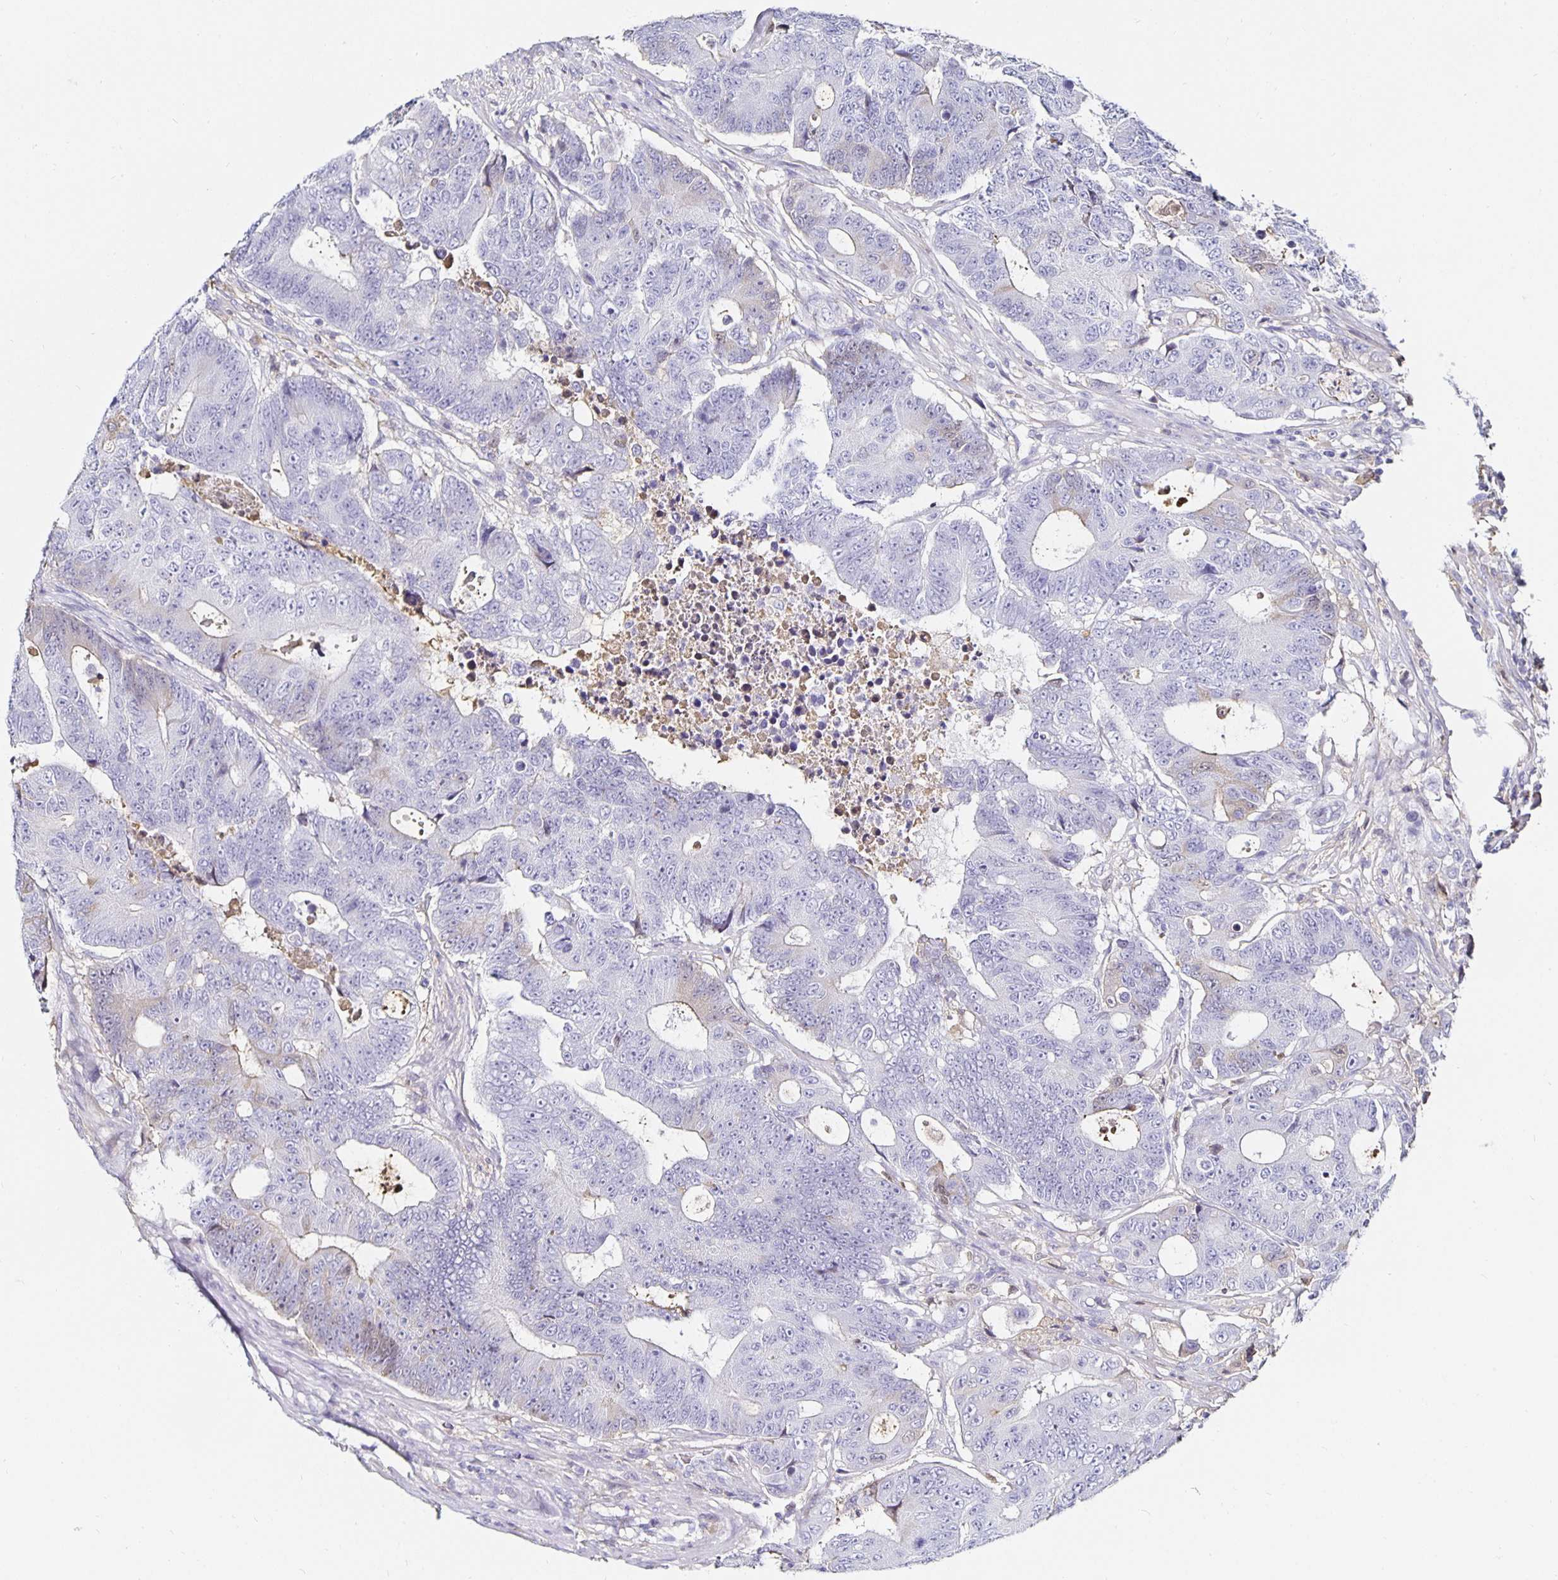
{"staining": {"intensity": "negative", "quantity": "none", "location": "none"}, "tissue": "colorectal cancer", "cell_type": "Tumor cells", "image_type": "cancer", "snomed": [{"axis": "morphology", "description": "Adenocarcinoma, NOS"}, {"axis": "topography", "description": "Colon"}], "caption": "Tumor cells show no significant protein expression in colorectal adenocarcinoma. (Stains: DAB immunohistochemistry with hematoxylin counter stain, Microscopy: brightfield microscopy at high magnification).", "gene": "TTR", "patient": {"sex": "female", "age": 48}}